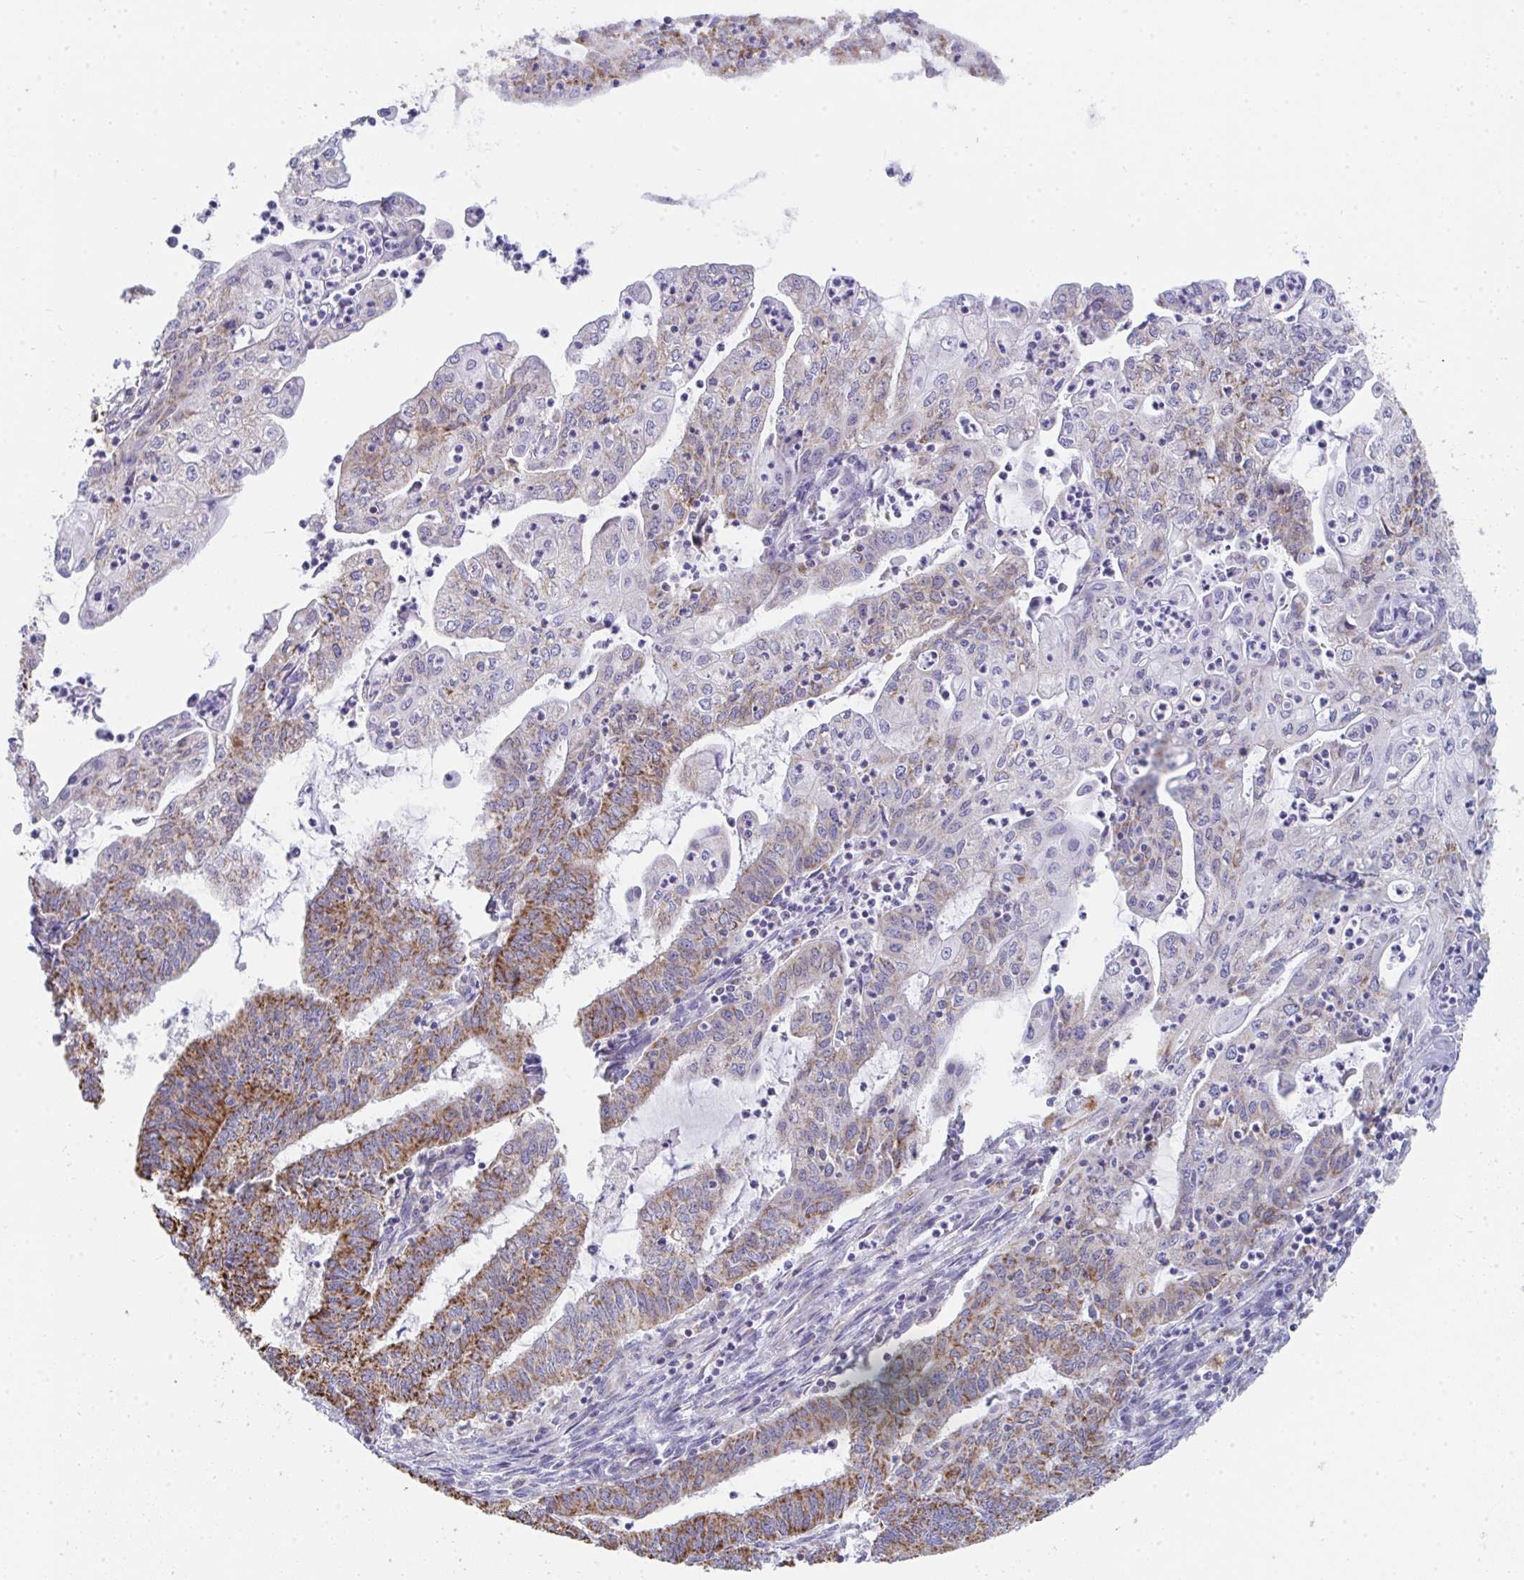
{"staining": {"intensity": "strong", "quantity": "25%-75%", "location": "cytoplasmic/membranous"}, "tissue": "endometrial cancer", "cell_type": "Tumor cells", "image_type": "cancer", "snomed": [{"axis": "morphology", "description": "Adenocarcinoma, NOS"}, {"axis": "topography", "description": "Endometrium"}], "caption": "Endometrial cancer stained with immunohistochemistry shows strong cytoplasmic/membranous expression in about 25%-75% of tumor cells.", "gene": "AIFM1", "patient": {"sex": "female", "age": 61}}